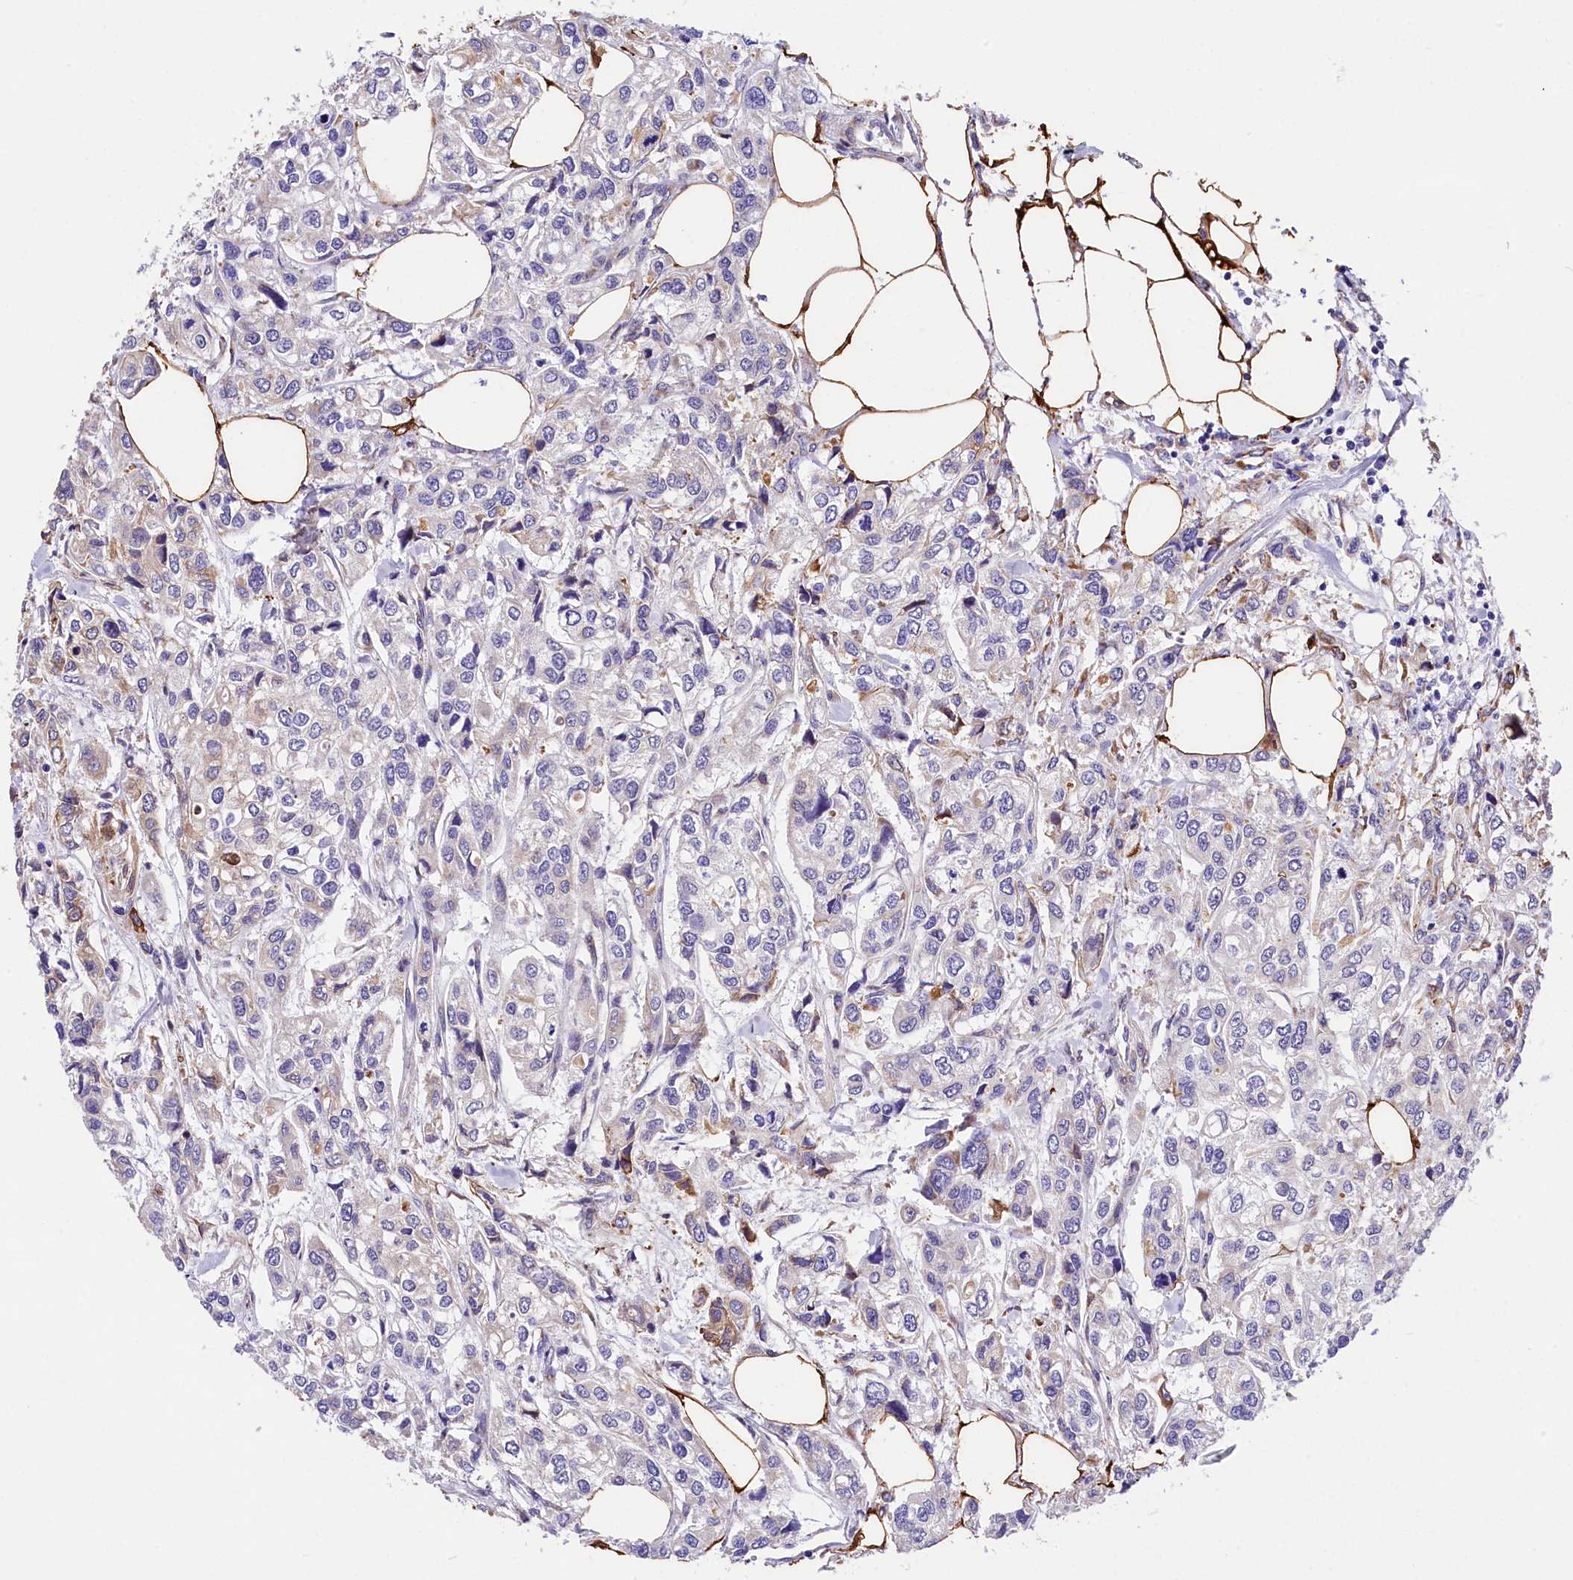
{"staining": {"intensity": "negative", "quantity": "none", "location": "none"}, "tissue": "urothelial cancer", "cell_type": "Tumor cells", "image_type": "cancer", "snomed": [{"axis": "morphology", "description": "Urothelial carcinoma, High grade"}, {"axis": "topography", "description": "Urinary bladder"}], "caption": "Urothelial cancer was stained to show a protein in brown. There is no significant positivity in tumor cells. Nuclei are stained in blue.", "gene": "ITGA1", "patient": {"sex": "male", "age": 67}}